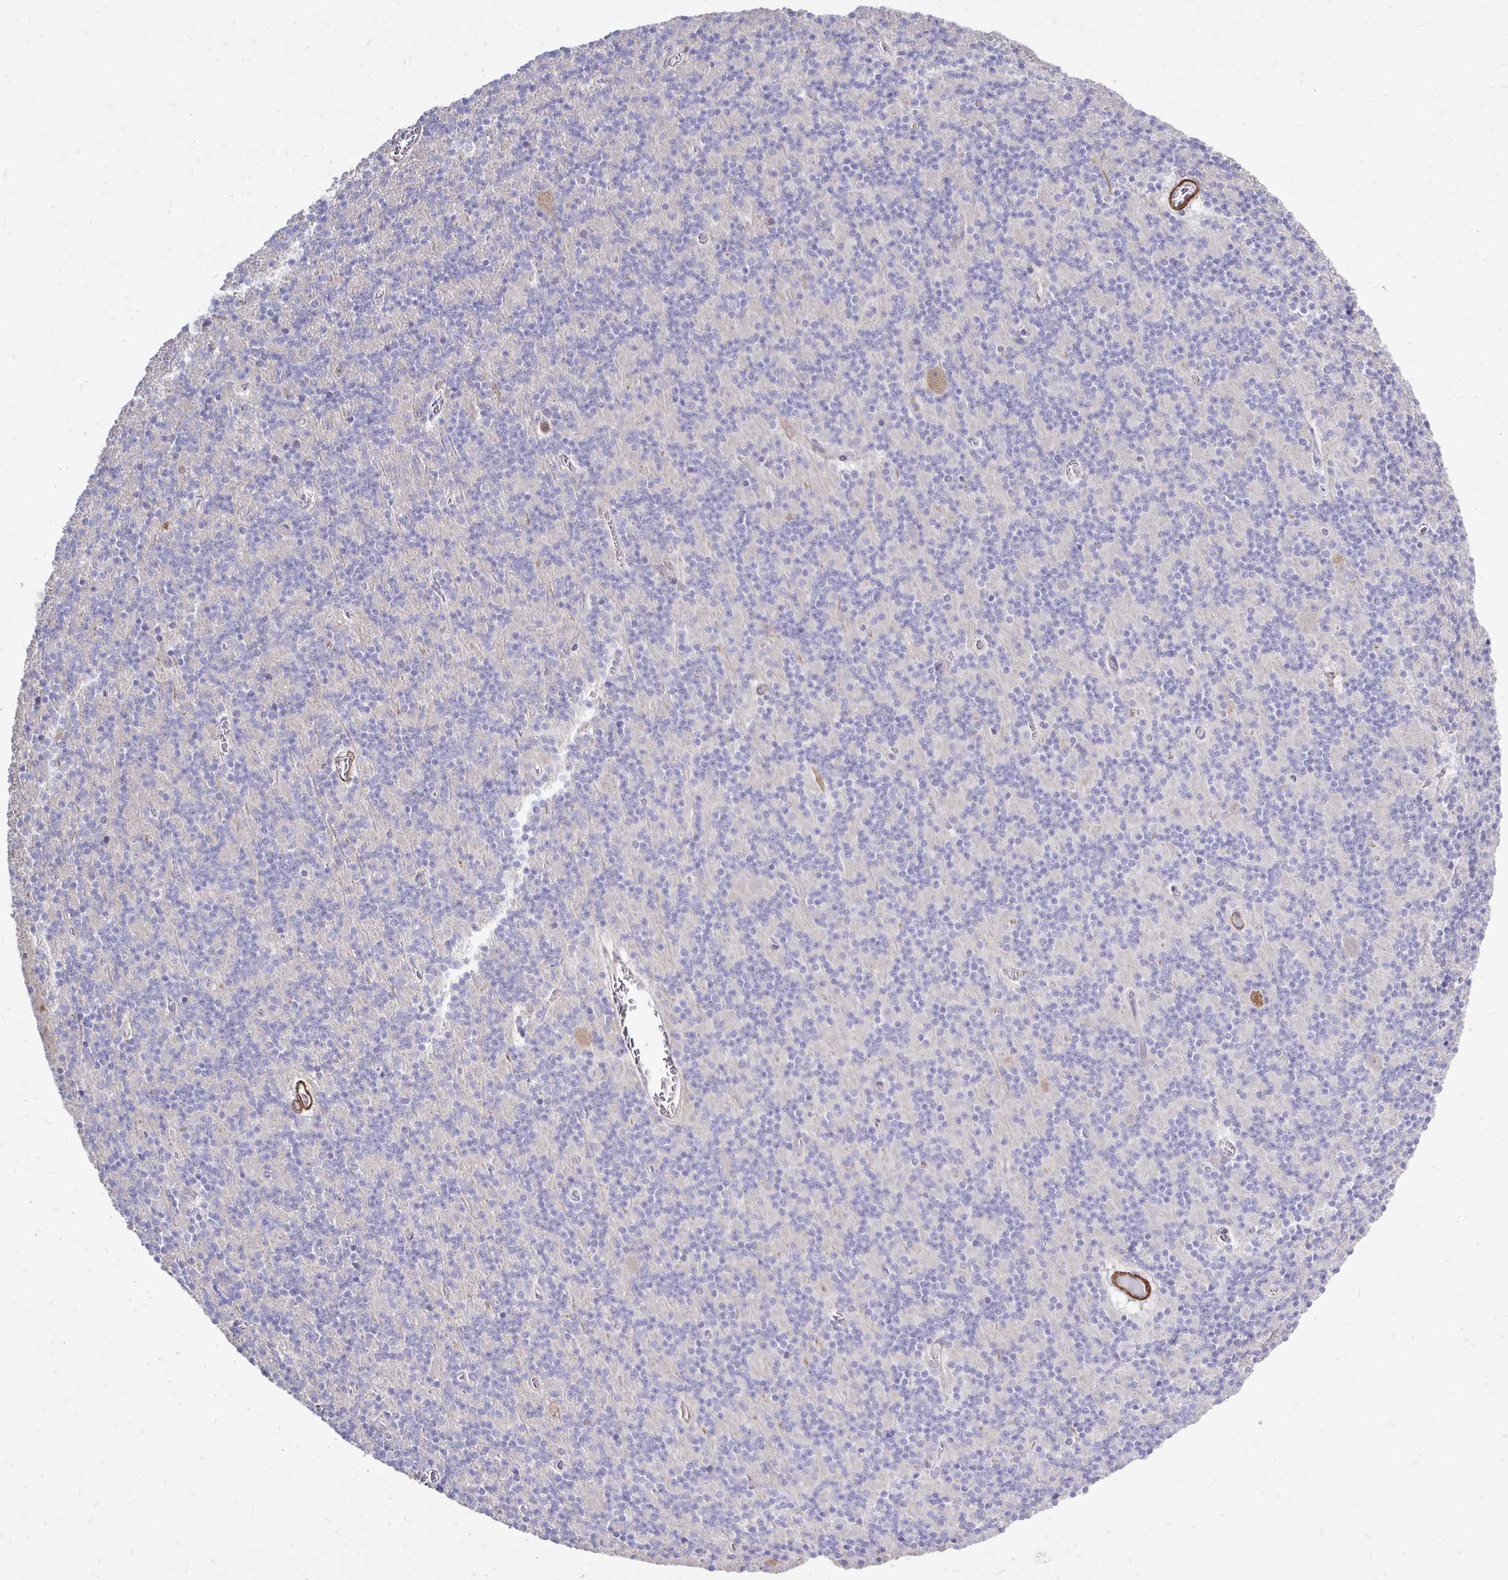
{"staining": {"intensity": "negative", "quantity": "none", "location": "none"}, "tissue": "cerebellum", "cell_type": "Cells in granular layer", "image_type": "normal", "snomed": [{"axis": "morphology", "description": "Normal tissue, NOS"}, {"axis": "topography", "description": "Cerebellum"}], "caption": "Immunohistochemistry (IHC) histopathology image of benign human cerebellum stained for a protein (brown), which demonstrates no expression in cells in granular layer. Nuclei are stained in blue.", "gene": "CTPS1", "patient": {"sex": "male", "age": 70}}